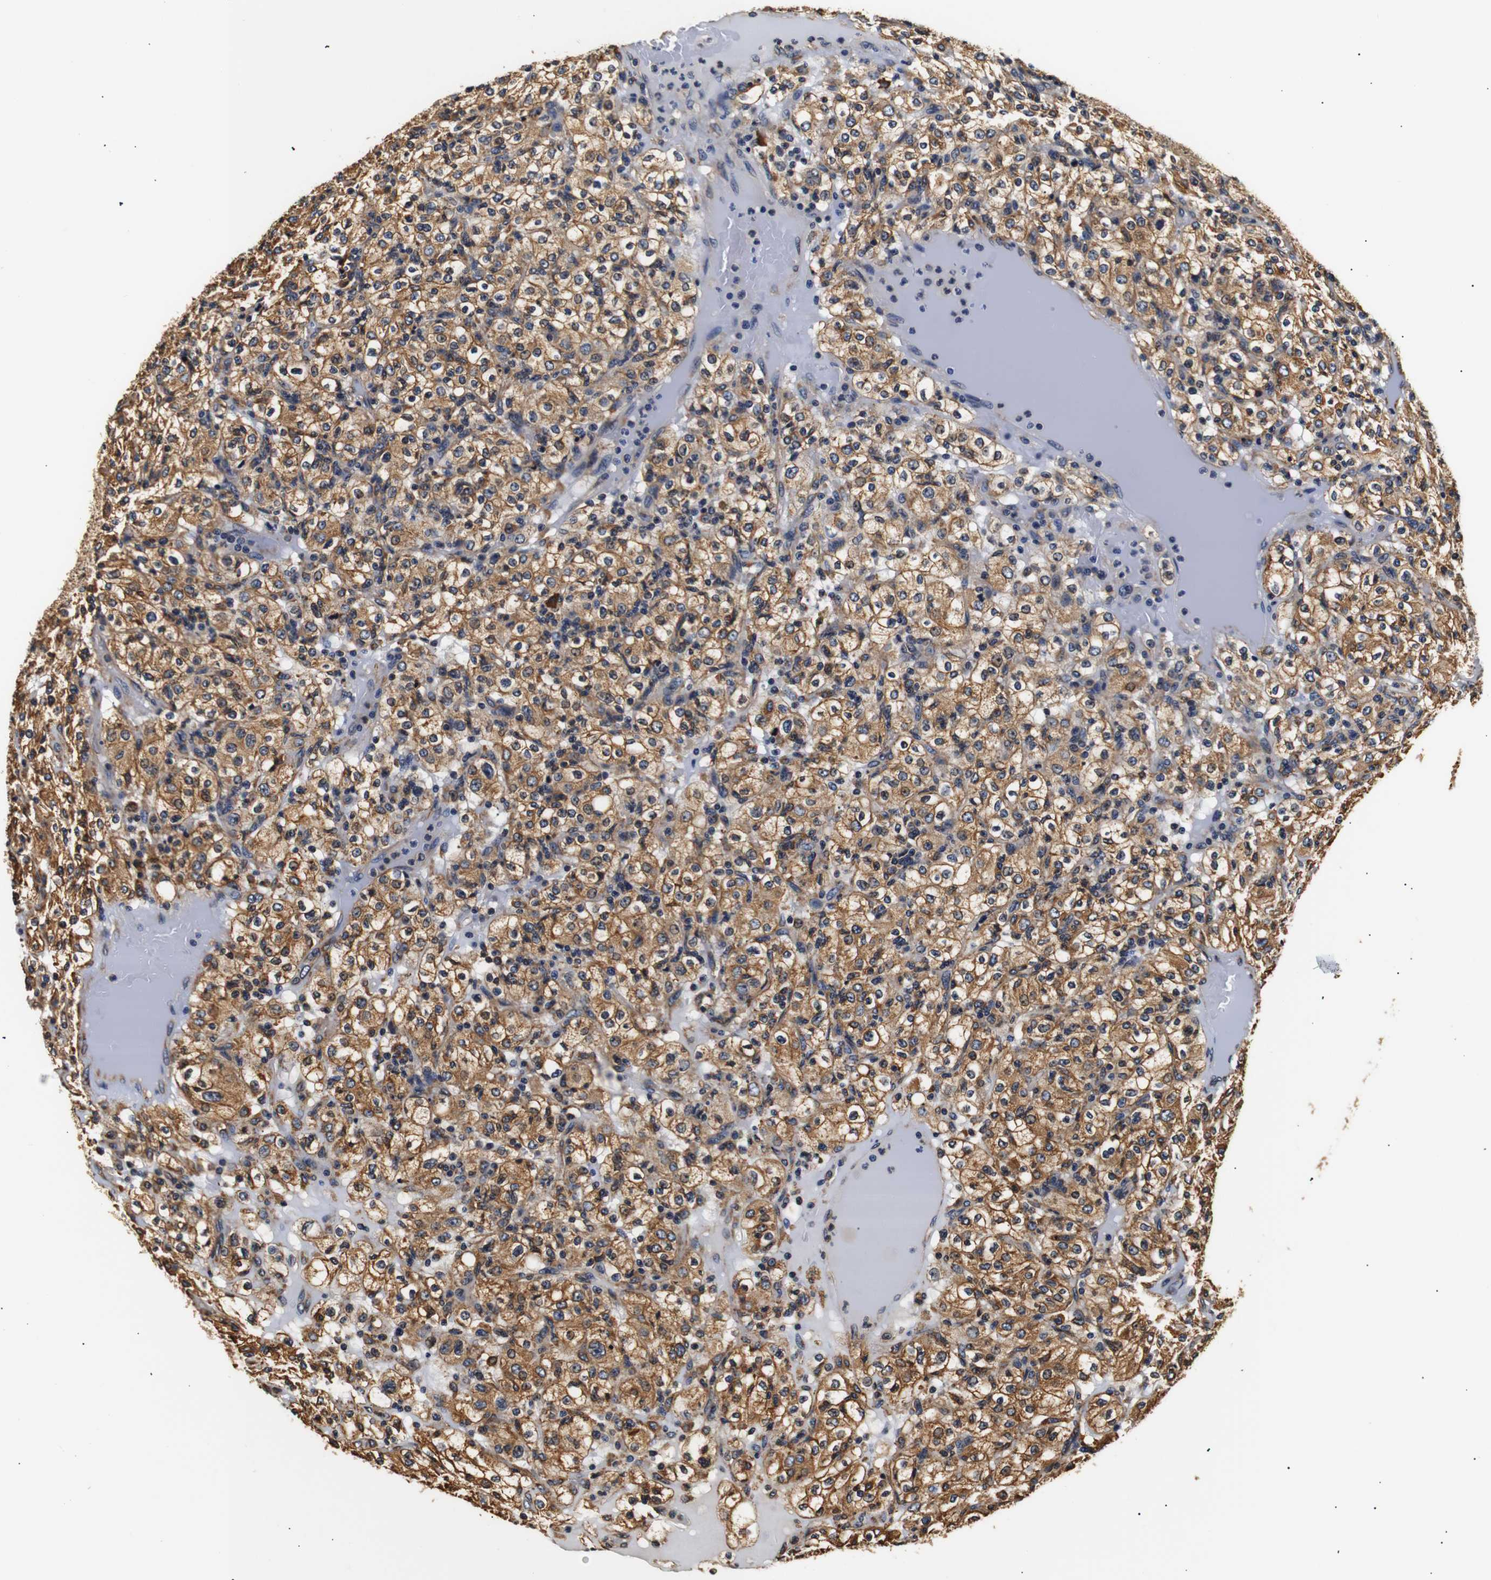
{"staining": {"intensity": "moderate", "quantity": ">75%", "location": "cytoplasmic/membranous"}, "tissue": "renal cancer", "cell_type": "Tumor cells", "image_type": "cancer", "snomed": [{"axis": "morphology", "description": "Normal tissue, NOS"}, {"axis": "morphology", "description": "Adenocarcinoma, NOS"}, {"axis": "topography", "description": "Kidney"}], "caption": "IHC photomicrograph of neoplastic tissue: renal adenocarcinoma stained using immunohistochemistry (IHC) shows medium levels of moderate protein expression localized specifically in the cytoplasmic/membranous of tumor cells, appearing as a cytoplasmic/membranous brown color.", "gene": "HHIP", "patient": {"sex": "female", "age": 72}}